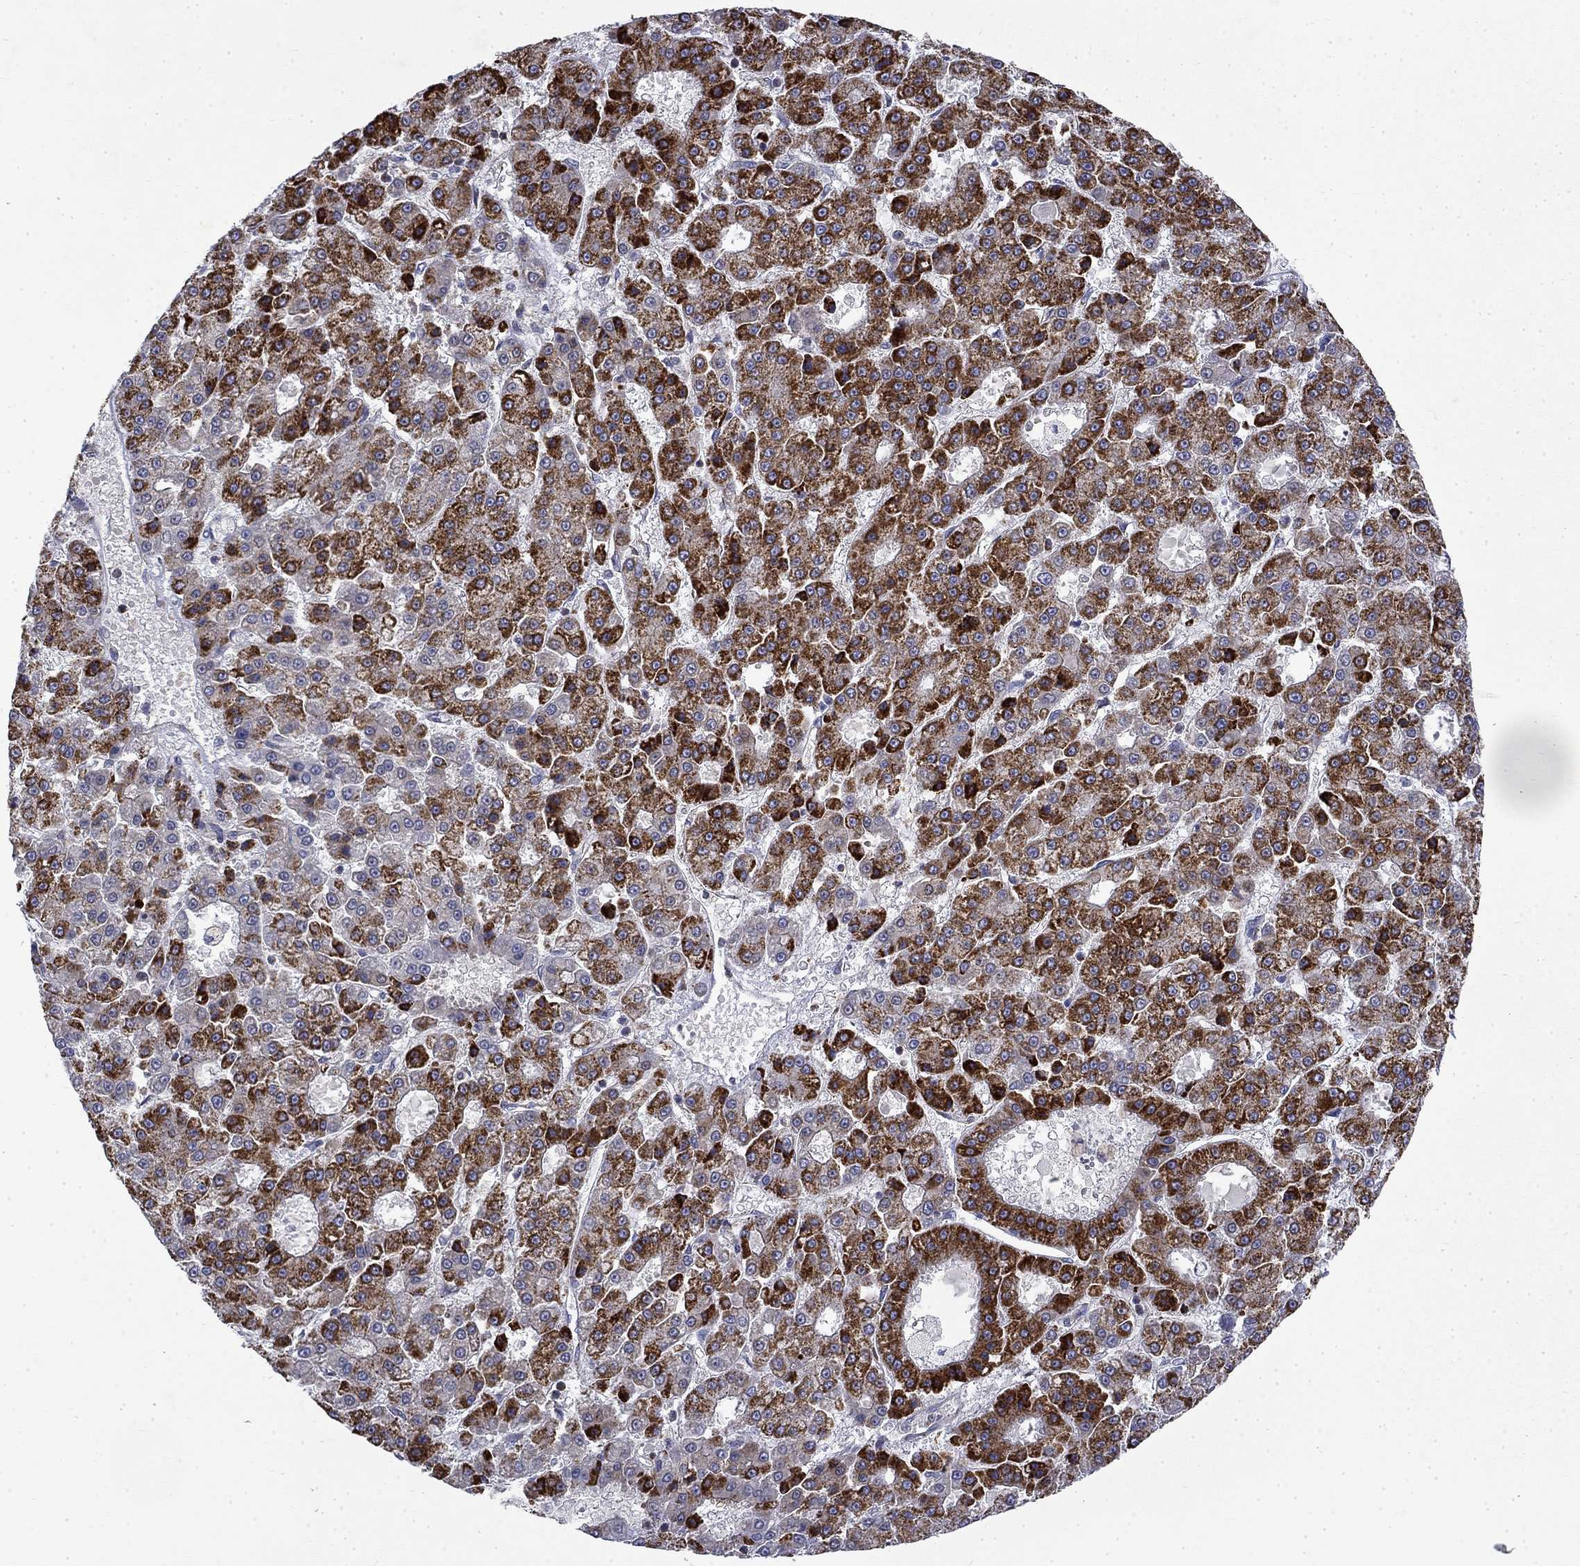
{"staining": {"intensity": "strong", "quantity": "25%-75%", "location": "cytoplasmic/membranous"}, "tissue": "liver cancer", "cell_type": "Tumor cells", "image_type": "cancer", "snomed": [{"axis": "morphology", "description": "Carcinoma, Hepatocellular, NOS"}, {"axis": "topography", "description": "Liver"}], "caption": "A photomicrograph showing strong cytoplasmic/membranous staining in about 25%-75% of tumor cells in liver cancer (hepatocellular carcinoma), as visualized by brown immunohistochemical staining.", "gene": "PCBP3", "patient": {"sex": "male", "age": 70}}